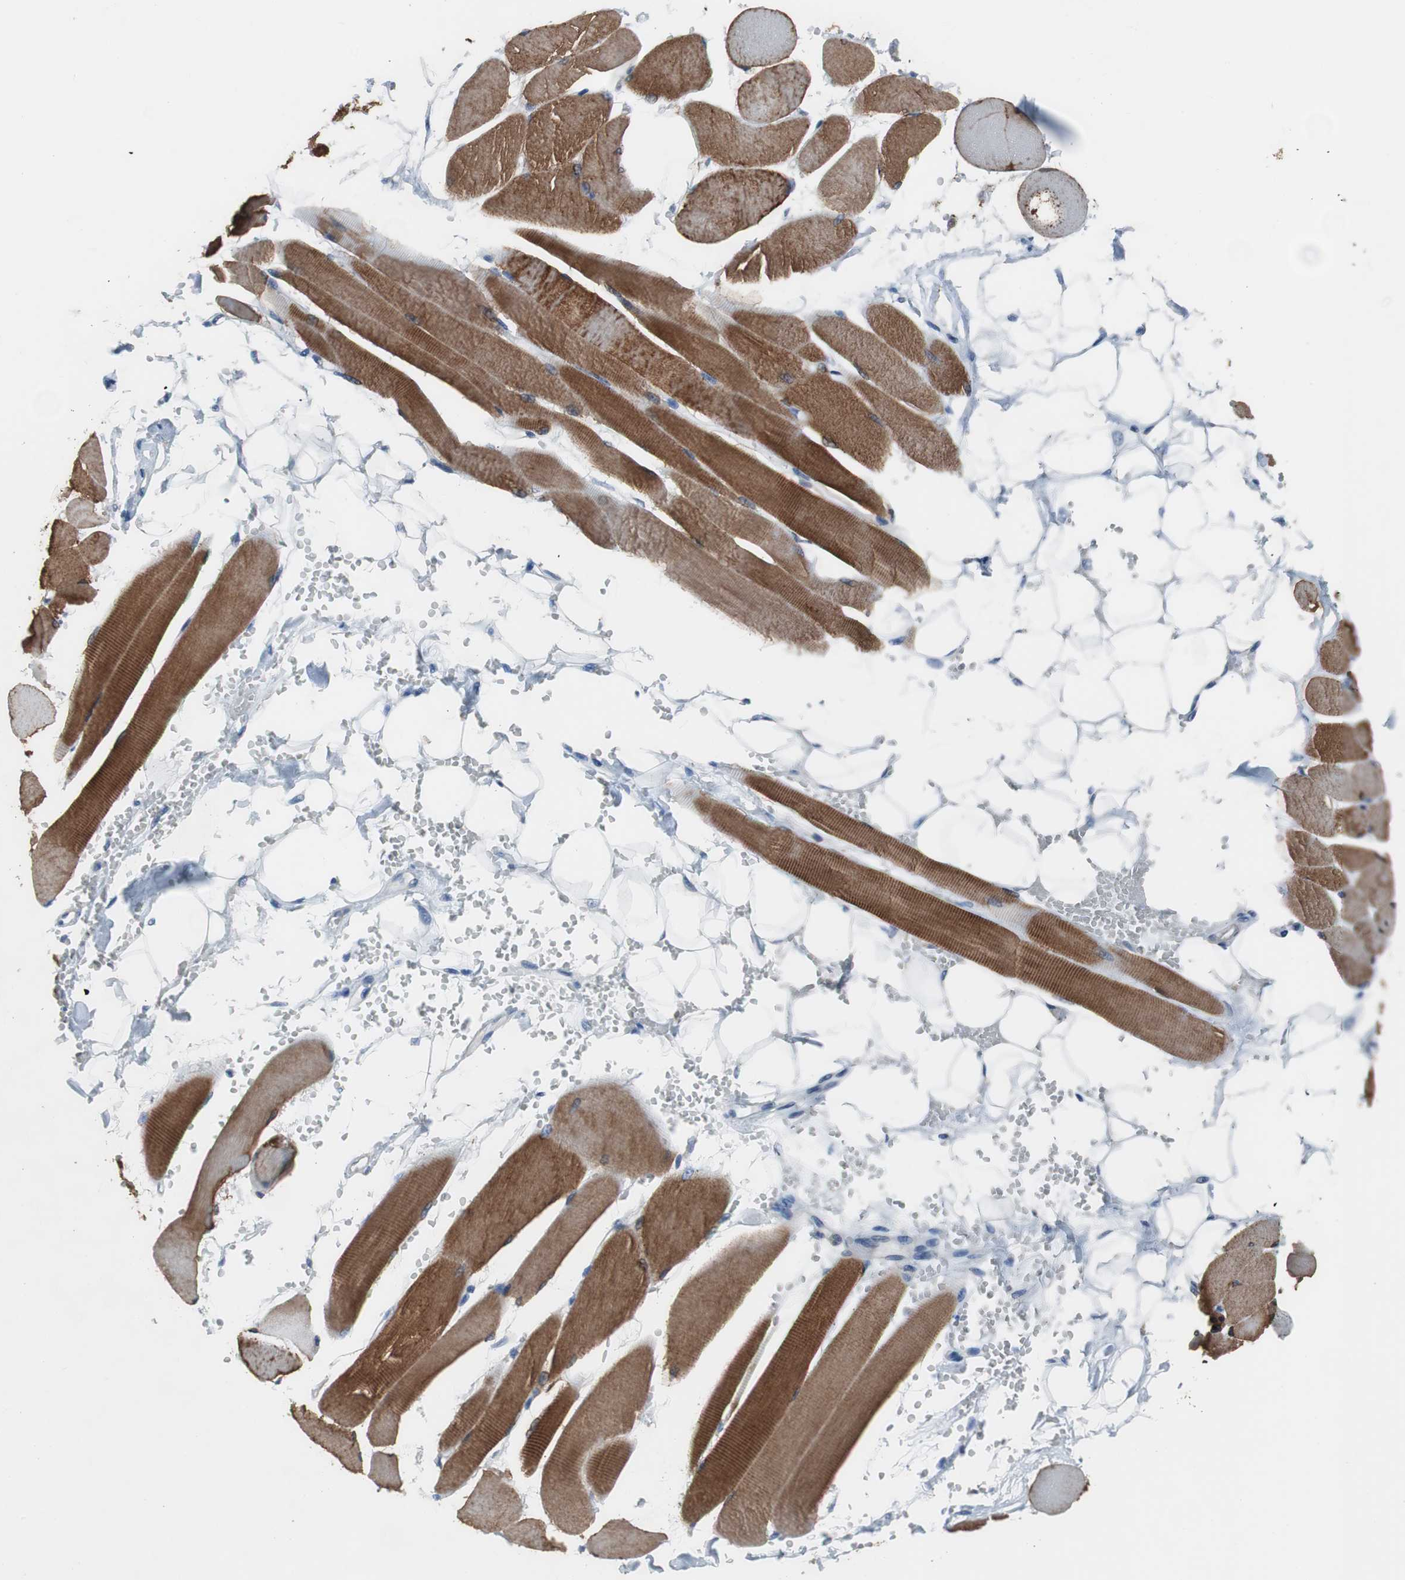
{"staining": {"intensity": "strong", "quantity": ">75%", "location": "cytoplasmic/membranous"}, "tissue": "skeletal muscle", "cell_type": "Myocytes", "image_type": "normal", "snomed": [{"axis": "morphology", "description": "Normal tissue, NOS"}, {"axis": "topography", "description": "Skeletal muscle"}, {"axis": "topography", "description": "Oral tissue"}, {"axis": "topography", "description": "Peripheral nerve tissue"}], "caption": "The immunohistochemical stain highlights strong cytoplasmic/membranous staining in myocytes of normal skeletal muscle.", "gene": "TACR3", "patient": {"sex": "female", "age": 84}}